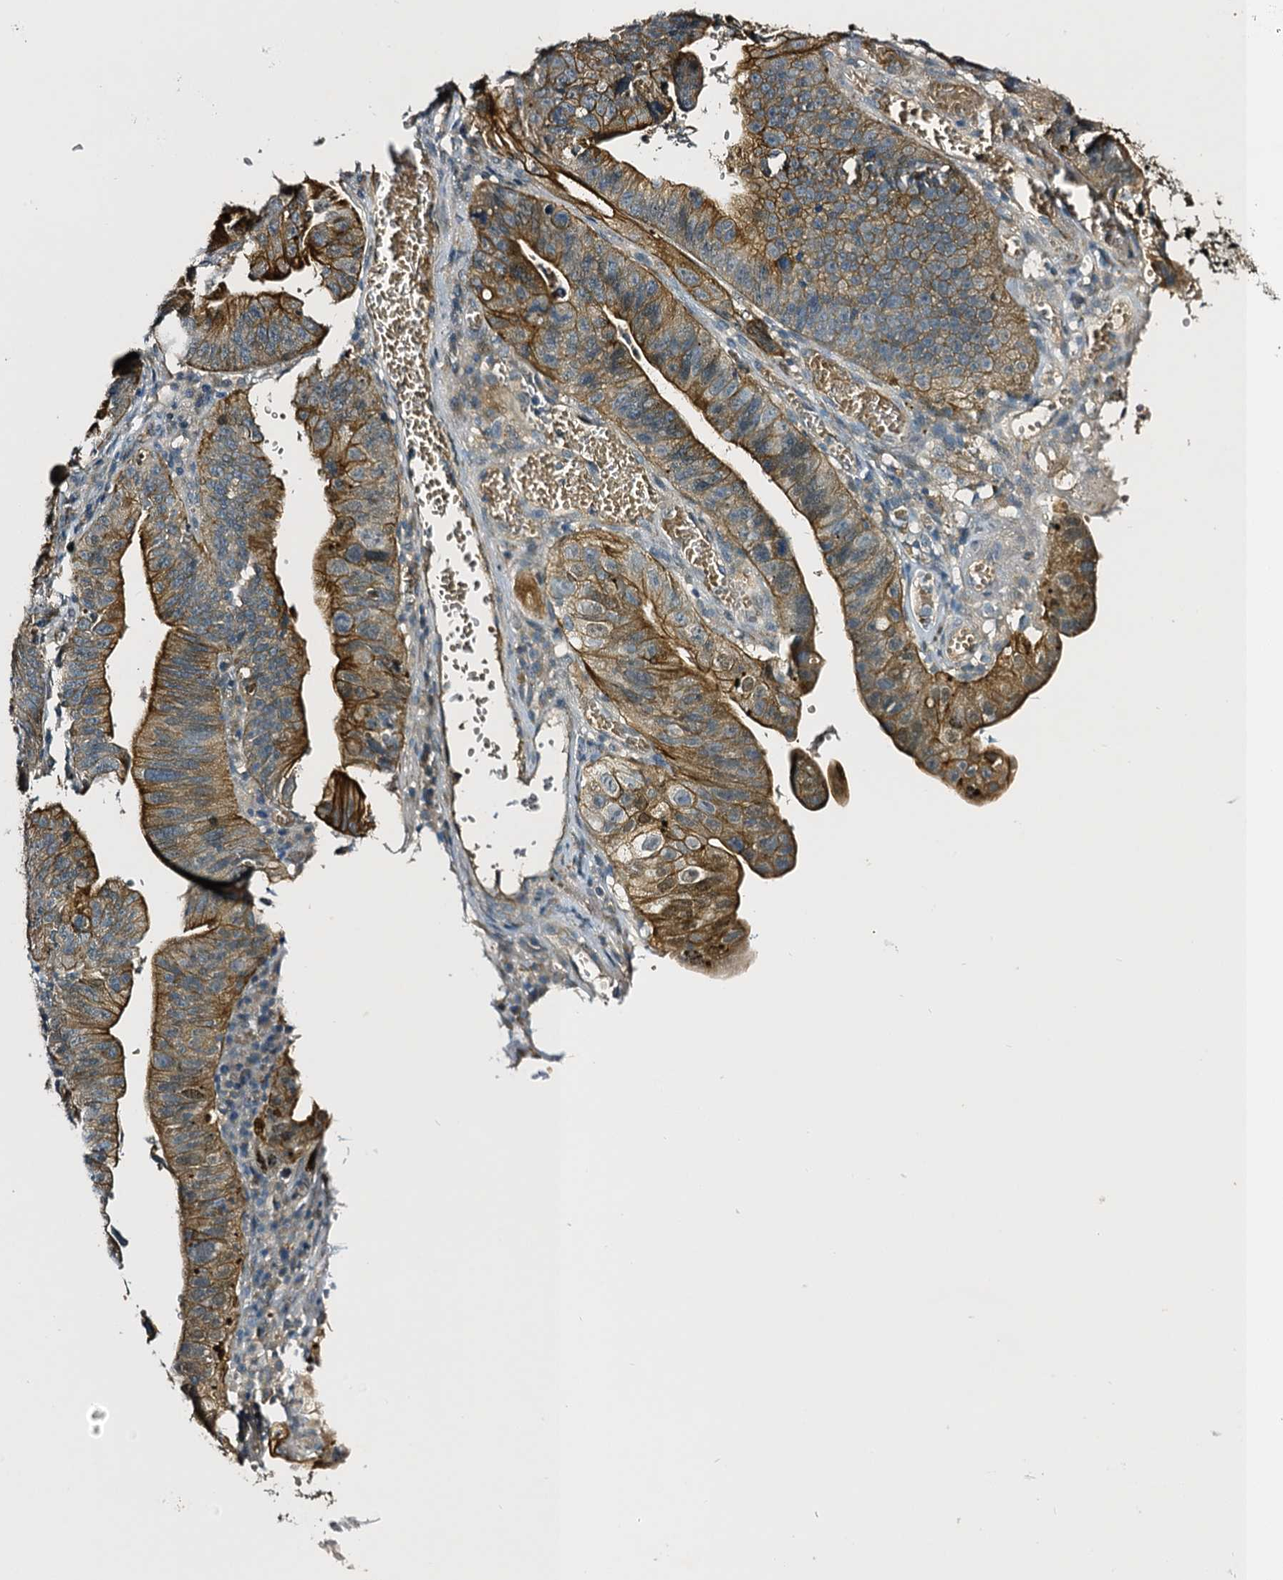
{"staining": {"intensity": "moderate", "quantity": ">75%", "location": "cytoplasmic/membranous,nuclear"}, "tissue": "stomach cancer", "cell_type": "Tumor cells", "image_type": "cancer", "snomed": [{"axis": "morphology", "description": "Adenocarcinoma, NOS"}, {"axis": "topography", "description": "Stomach"}], "caption": "A photomicrograph showing moderate cytoplasmic/membranous and nuclear positivity in approximately >75% of tumor cells in stomach cancer, as visualized by brown immunohistochemical staining.", "gene": "SLC11A2", "patient": {"sex": "male", "age": 59}}